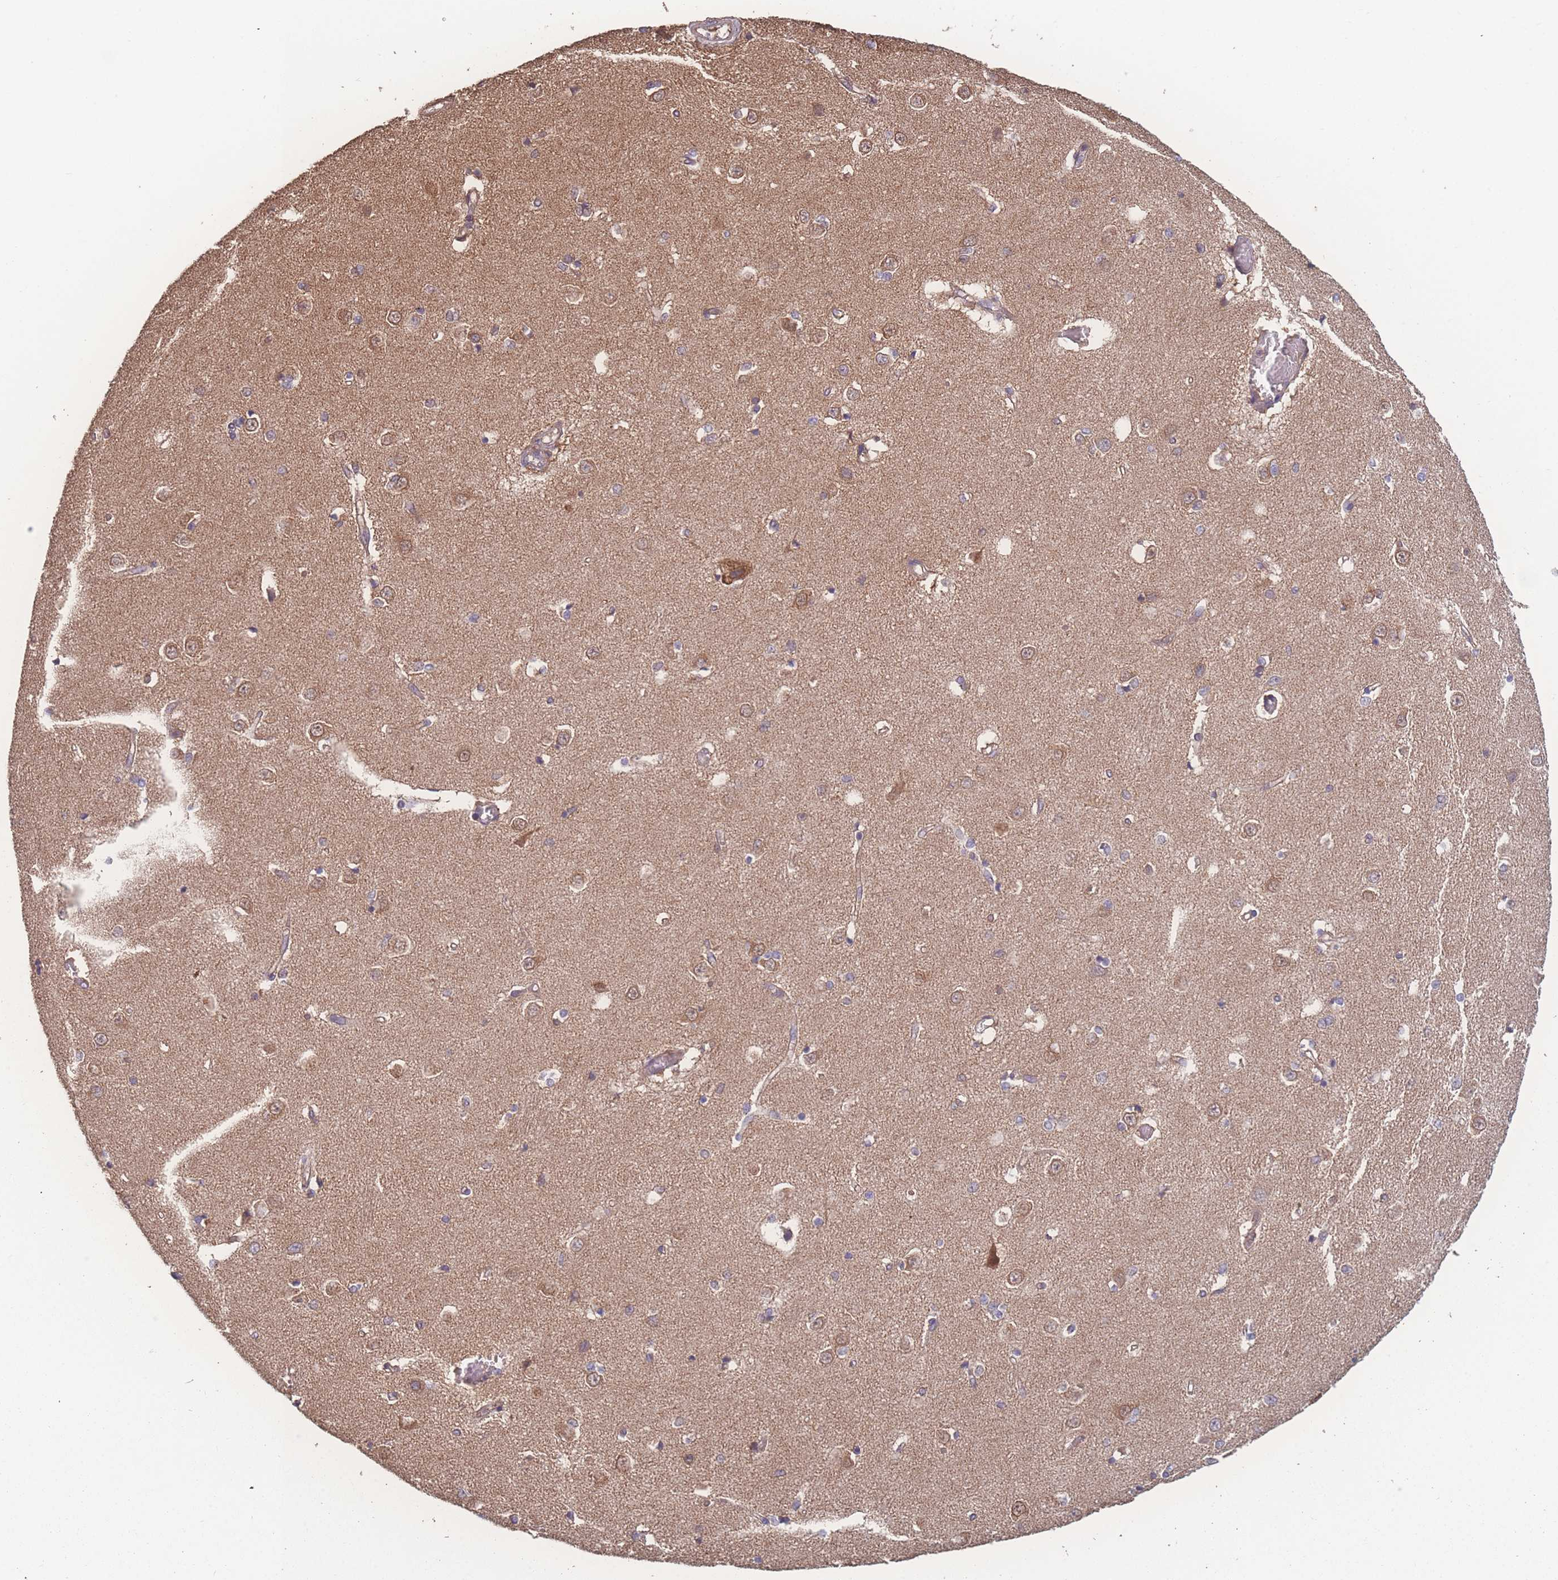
{"staining": {"intensity": "weak", "quantity": "25%-75%", "location": "cytoplasmic/membranous"}, "tissue": "caudate", "cell_type": "Glial cells", "image_type": "normal", "snomed": [{"axis": "morphology", "description": "Normal tissue, NOS"}, {"axis": "topography", "description": "Lateral ventricle wall"}], "caption": "Weak cytoplasmic/membranous positivity for a protein is seen in about 25%-75% of glial cells of benign caudate using immunohistochemistry.", "gene": "ATXN10", "patient": {"sex": "male", "age": 37}}